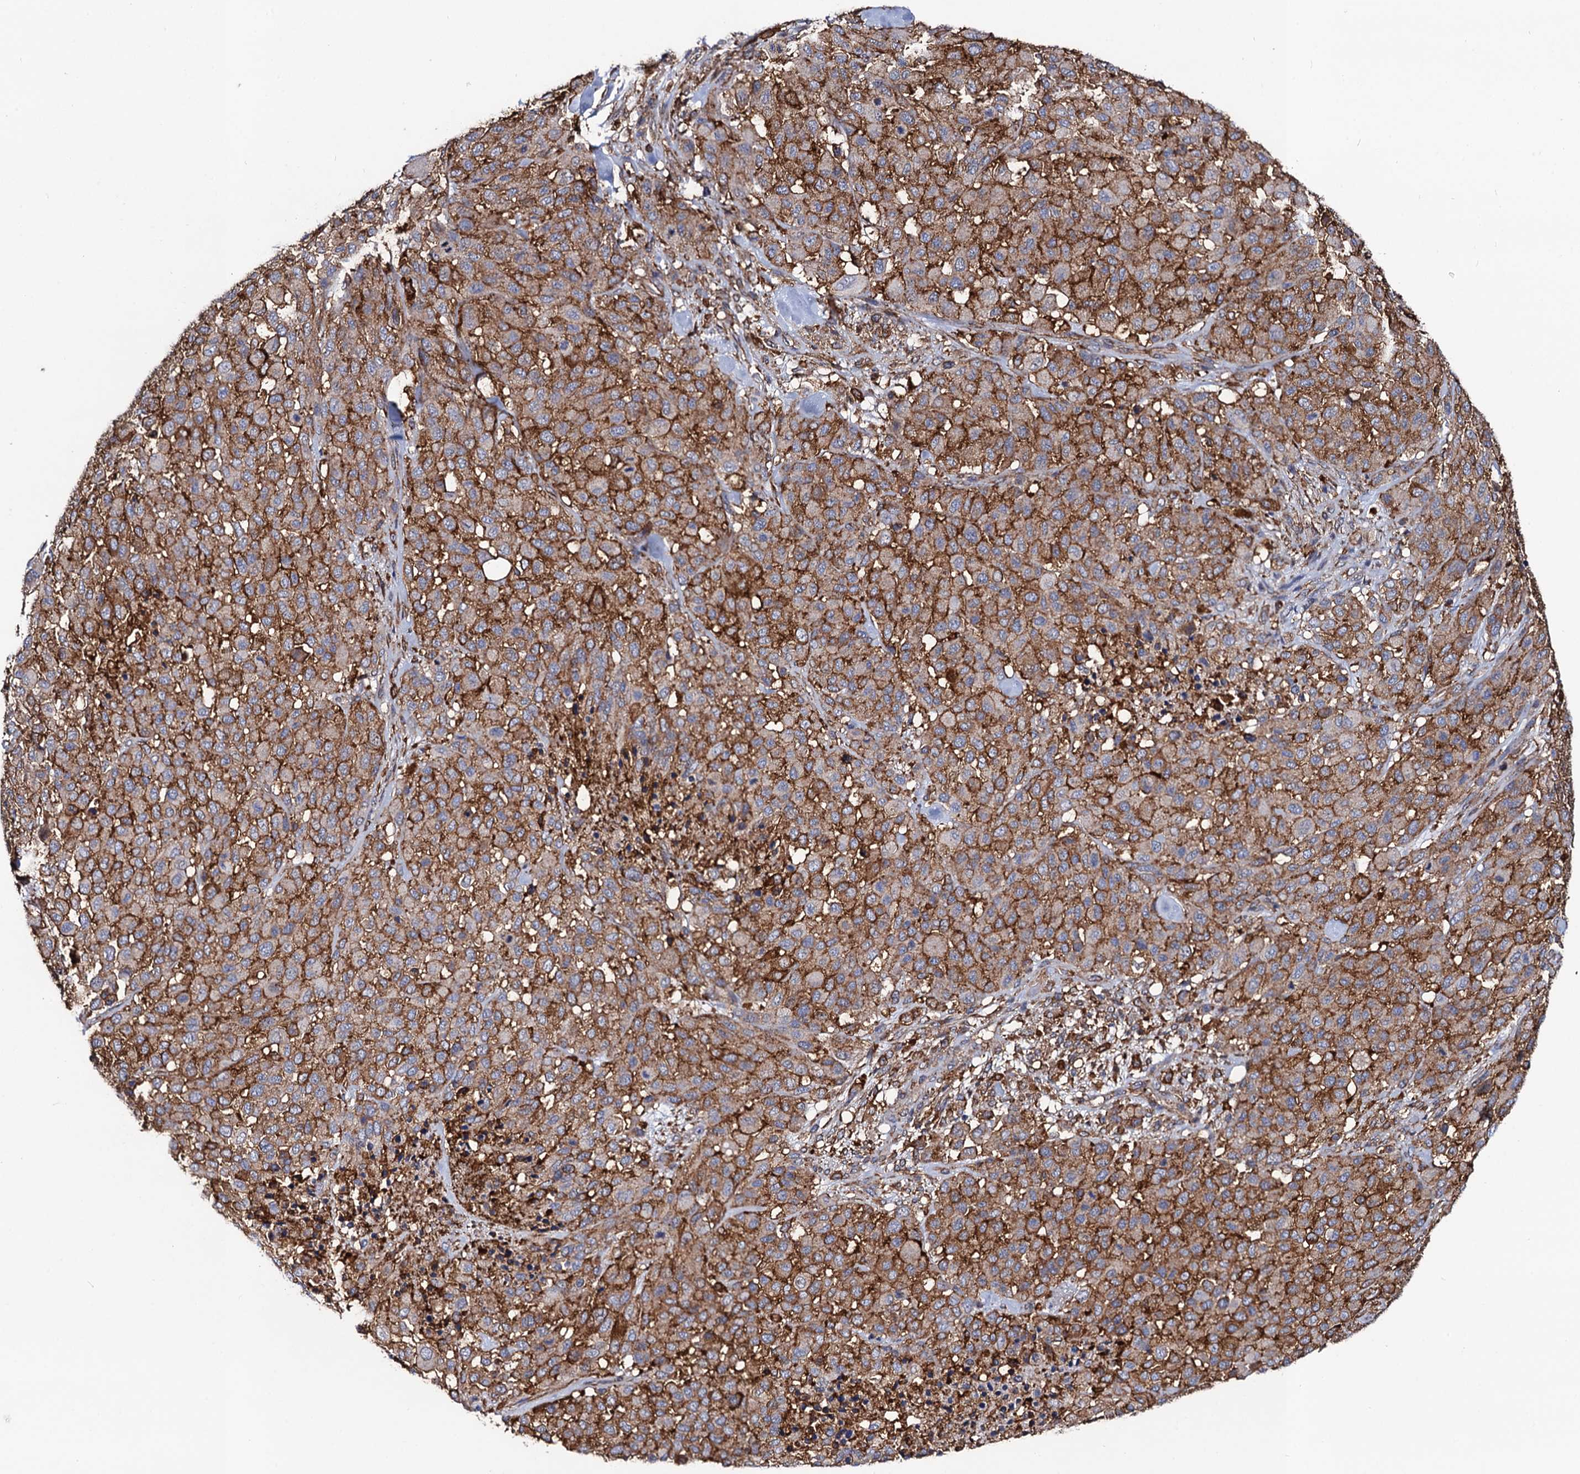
{"staining": {"intensity": "moderate", "quantity": ">75%", "location": "cytoplasmic/membranous"}, "tissue": "melanoma", "cell_type": "Tumor cells", "image_type": "cancer", "snomed": [{"axis": "morphology", "description": "Malignant melanoma, Metastatic site"}, {"axis": "topography", "description": "Skin"}], "caption": "Tumor cells reveal medium levels of moderate cytoplasmic/membranous staining in approximately >75% of cells in melanoma.", "gene": "DYDC1", "patient": {"sex": "female", "age": 81}}